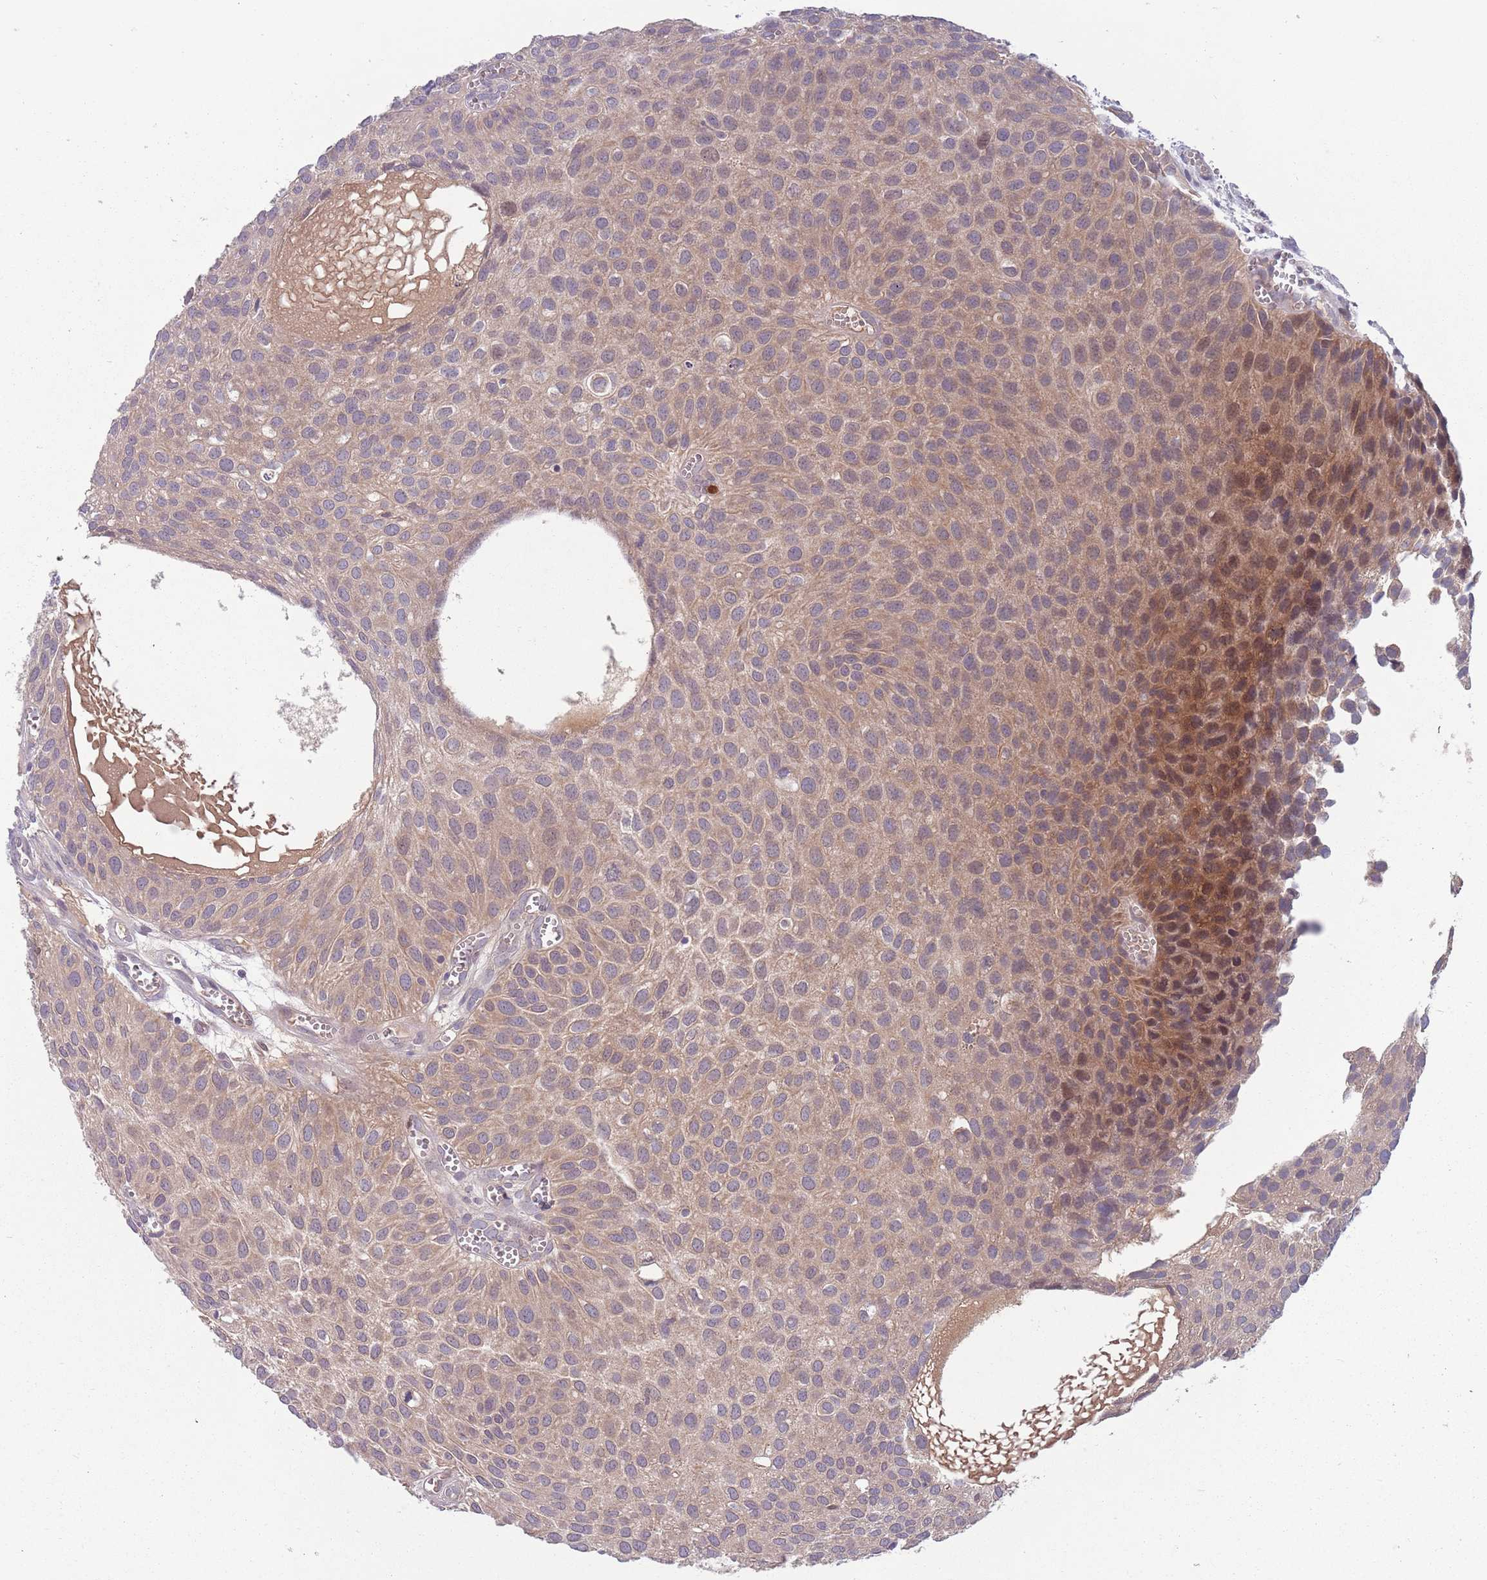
{"staining": {"intensity": "moderate", "quantity": "25%-75%", "location": "cytoplasmic/membranous"}, "tissue": "urothelial cancer", "cell_type": "Tumor cells", "image_type": "cancer", "snomed": [{"axis": "morphology", "description": "Urothelial carcinoma, Low grade"}, {"axis": "topography", "description": "Urinary bladder"}], "caption": "Human urothelial carcinoma (low-grade) stained for a protein (brown) displays moderate cytoplasmic/membranous positive expression in about 25%-75% of tumor cells.", "gene": "TYW1", "patient": {"sex": "male", "age": 88}}